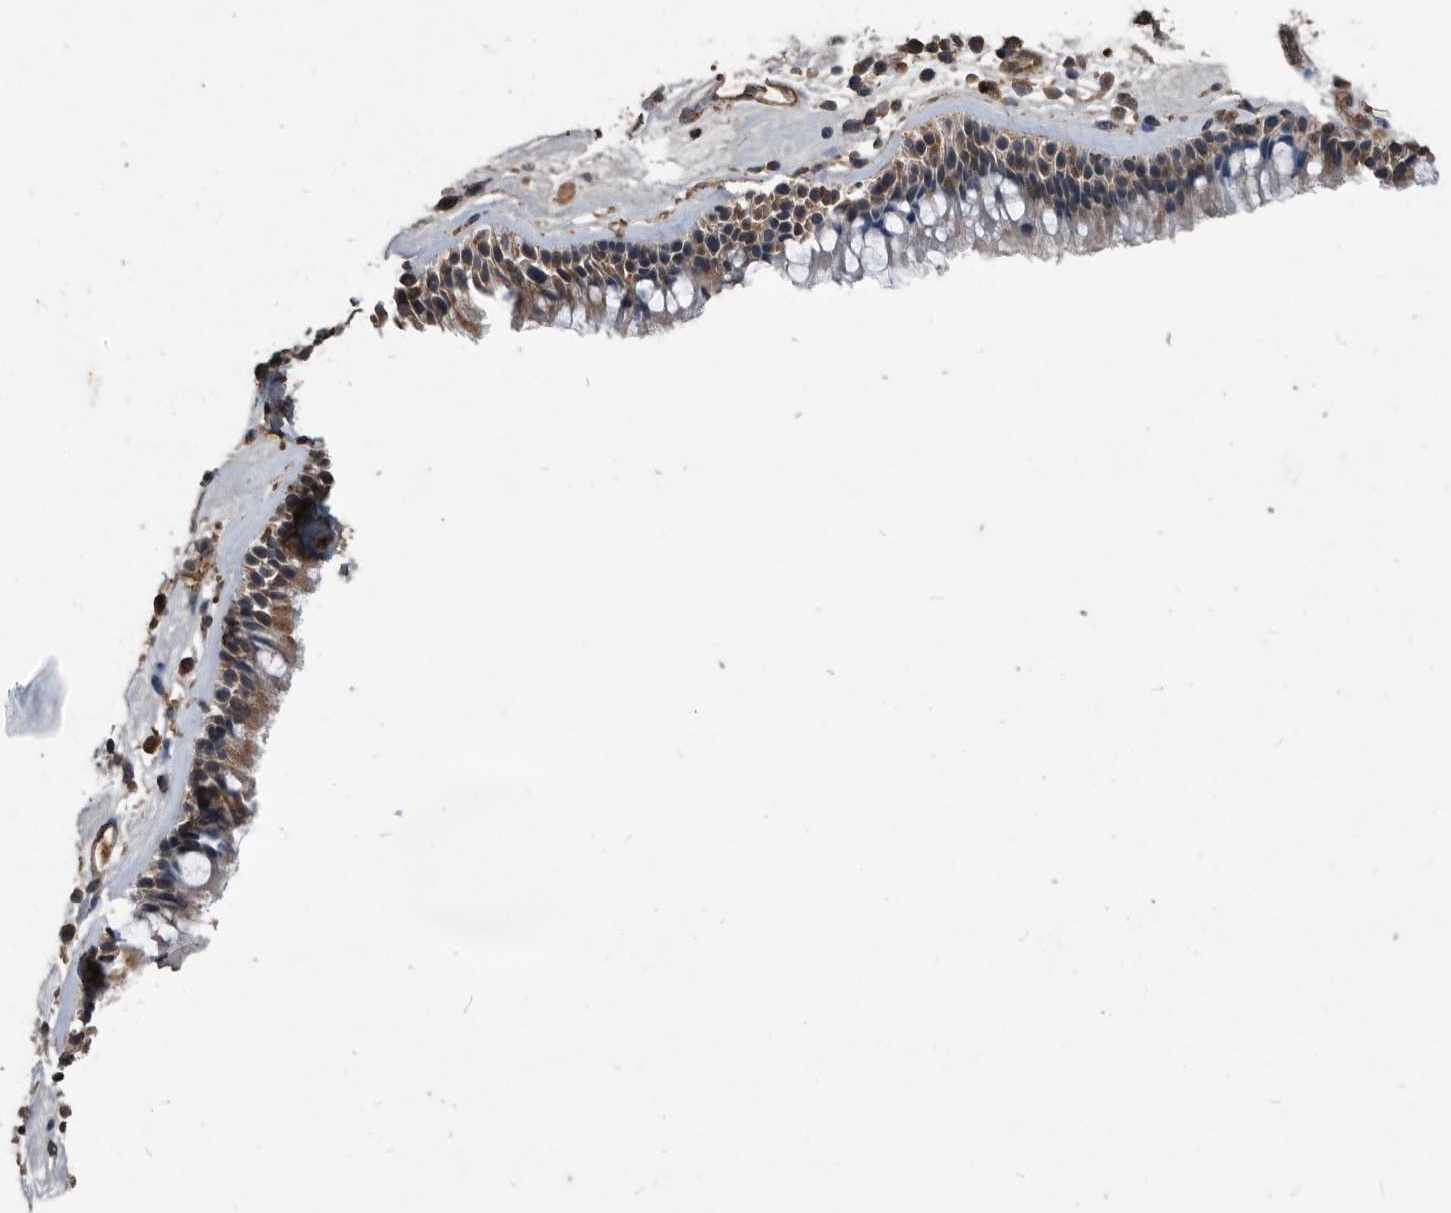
{"staining": {"intensity": "moderate", "quantity": "25%-75%", "location": "cytoplasmic/membranous"}, "tissue": "nasopharynx", "cell_type": "Respiratory epithelial cells", "image_type": "normal", "snomed": [{"axis": "morphology", "description": "Normal tissue, NOS"}, {"axis": "morphology", "description": "Inflammation, NOS"}, {"axis": "morphology", "description": "Malignant melanoma, Metastatic site"}, {"axis": "topography", "description": "Nasopharynx"}], "caption": "Immunohistochemical staining of unremarkable human nasopharynx reveals moderate cytoplasmic/membranous protein expression in about 25%-75% of respiratory epithelial cells.", "gene": "NRBP1", "patient": {"sex": "male", "age": 70}}